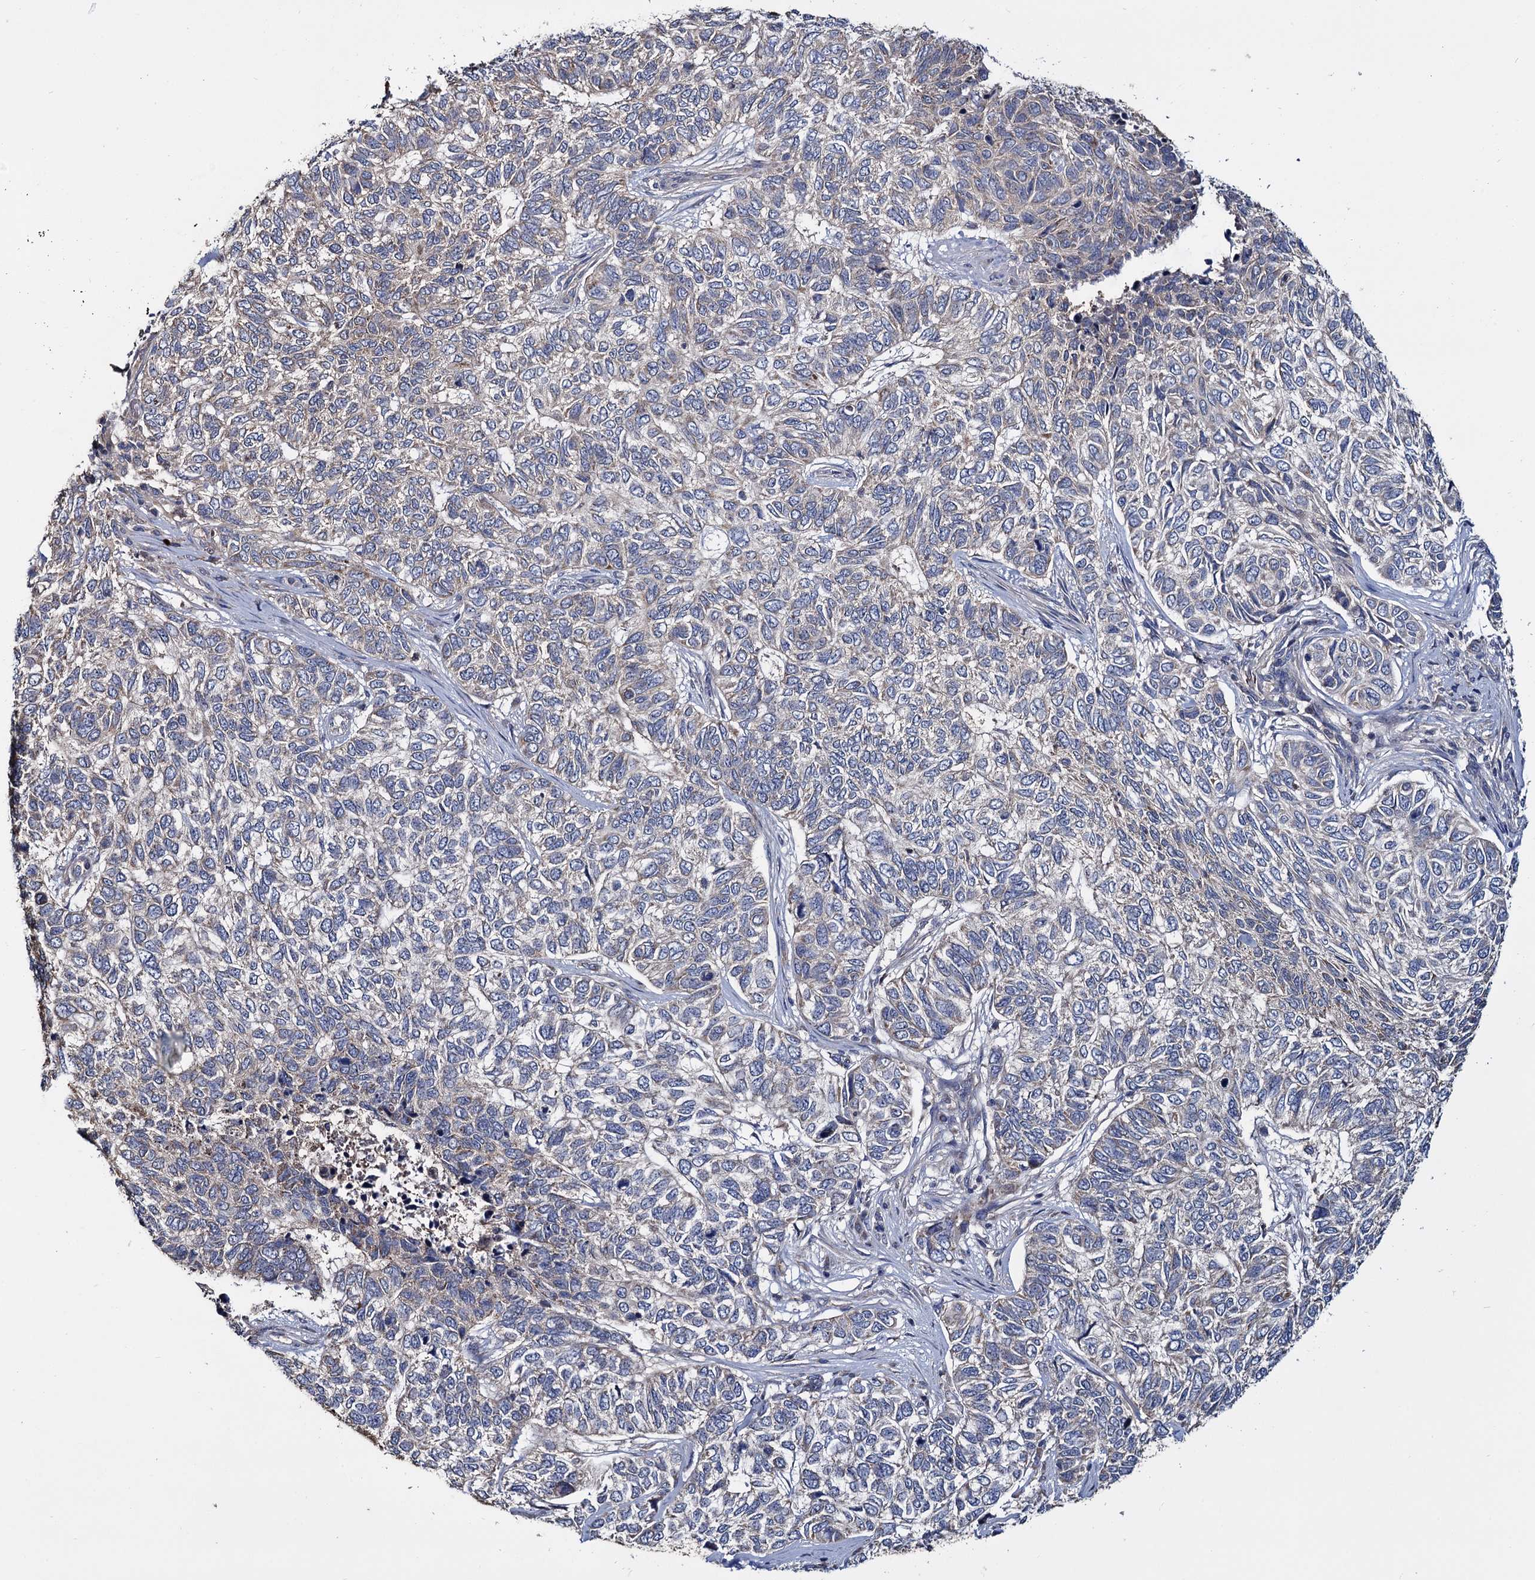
{"staining": {"intensity": "negative", "quantity": "none", "location": "none"}, "tissue": "skin cancer", "cell_type": "Tumor cells", "image_type": "cancer", "snomed": [{"axis": "morphology", "description": "Basal cell carcinoma"}, {"axis": "topography", "description": "Skin"}], "caption": "Human skin cancer (basal cell carcinoma) stained for a protein using IHC shows no staining in tumor cells.", "gene": "CEP192", "patient": {"sex": "female", "age": 65}}